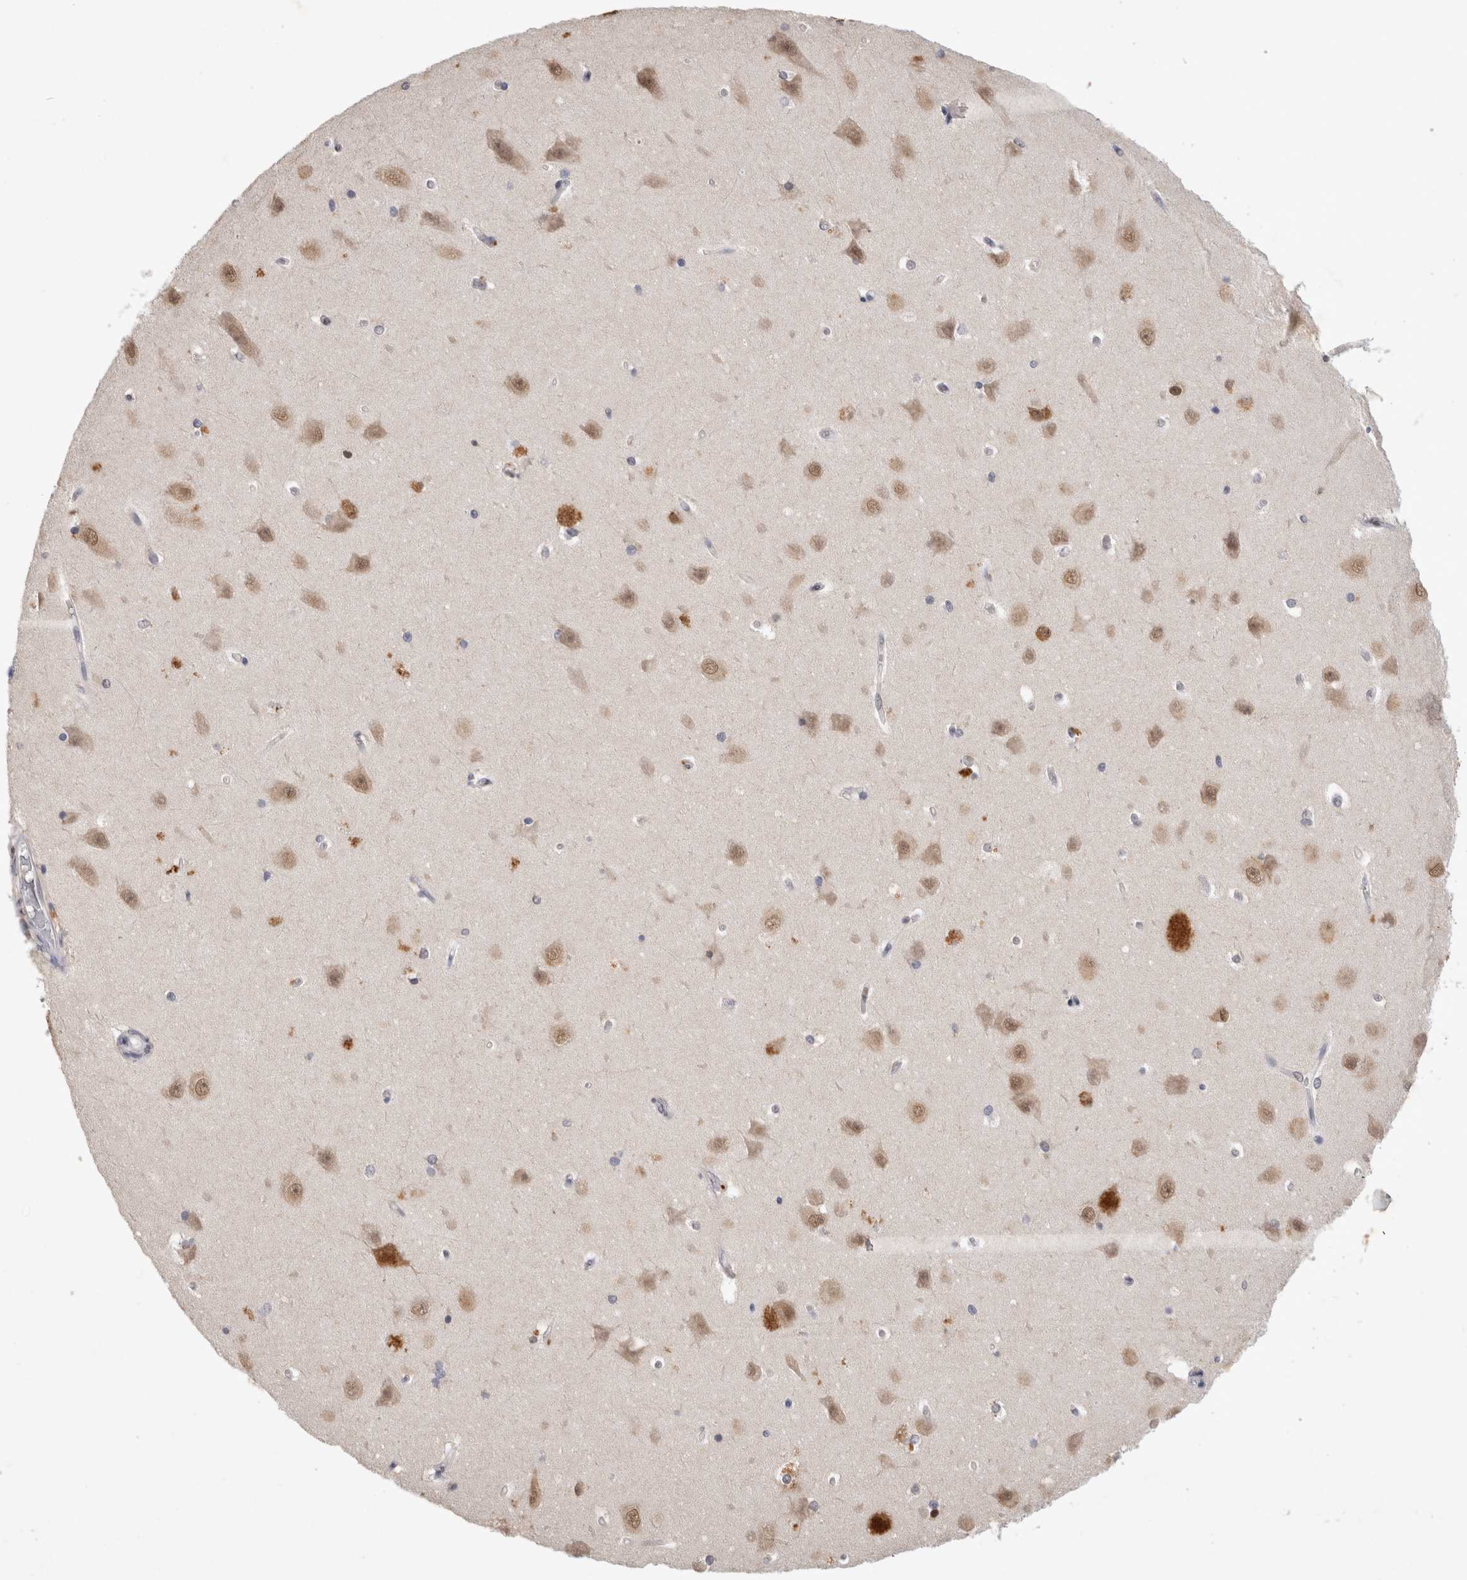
{"staining": {"intensity": "negative", "quantity": "none", "location": "none"}, "tissue": "hippocampus", "cell_type": "Glial cells", "image_type": "normal", "snomed": [{"axis": "morphology", "description": "Normal tissue, NOS"}, {"axis": "topography", "description": "Hippocampus"}], "caption": "The IHC photomicrograph has no significant staining in glial cells of hippocampus. The staining was performed using DAB to visualize the protein expression in brown, while the nuclei were stained in blue with hematoxylin (Magnification: 20x).", "gene": "XRCC5", "patient": {"sex": "male", "age": 45}}